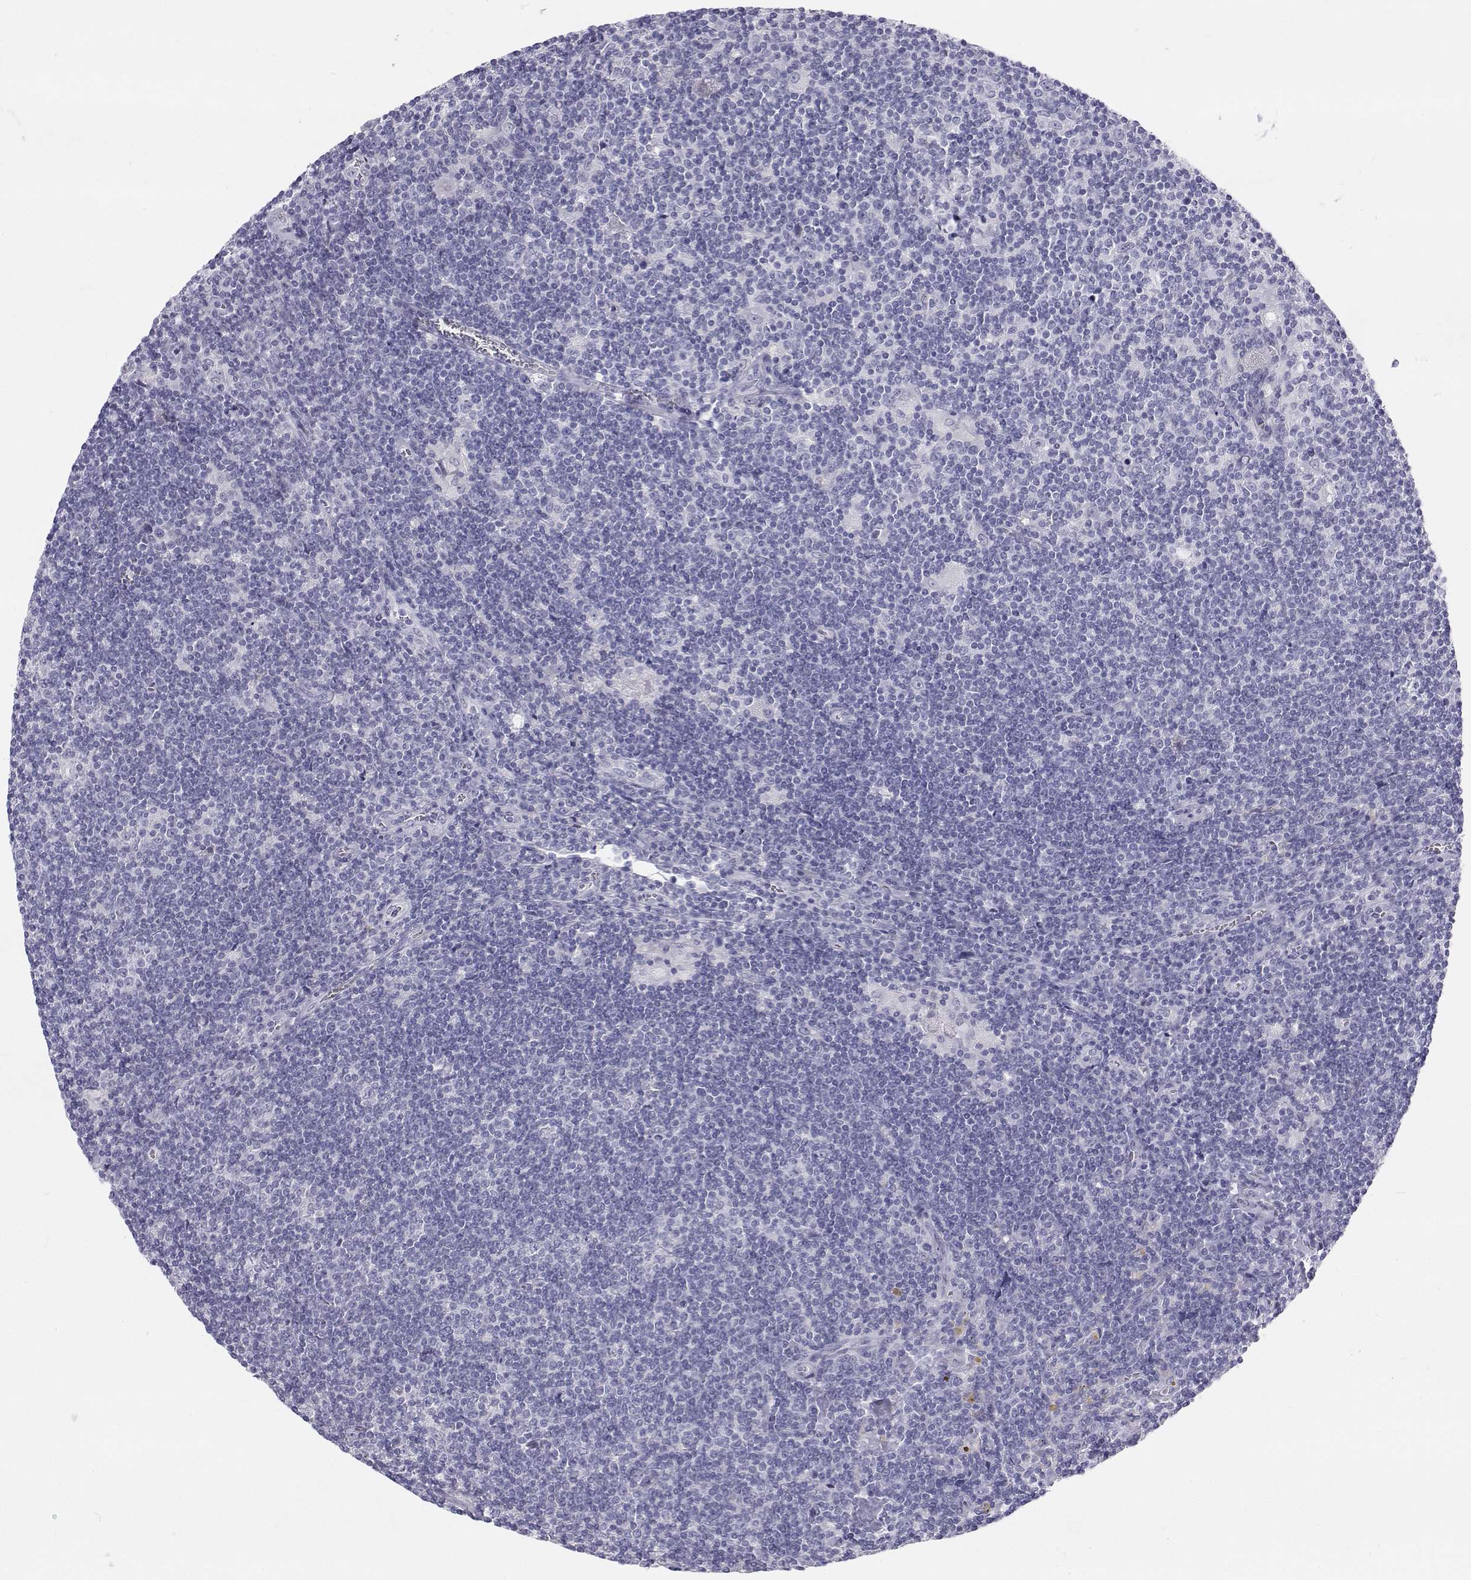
{"staining": {"intensity": "negative", "quantity": "none", "location": "none"}, "tissue": "lymphoma", "cell_type": "Tumor cells", "image_type": "cancer", "snomed": [{"axis": "morphology", "description": "Hodgkin's disease, NOS"}, {"axis": "topography", "description": "Lymph node"}], "caption": "There is no significant staining in tumor cells of Hodgkin's disease.", "gene": "TTN", "patient": {"sex": "male", "age": 40}}